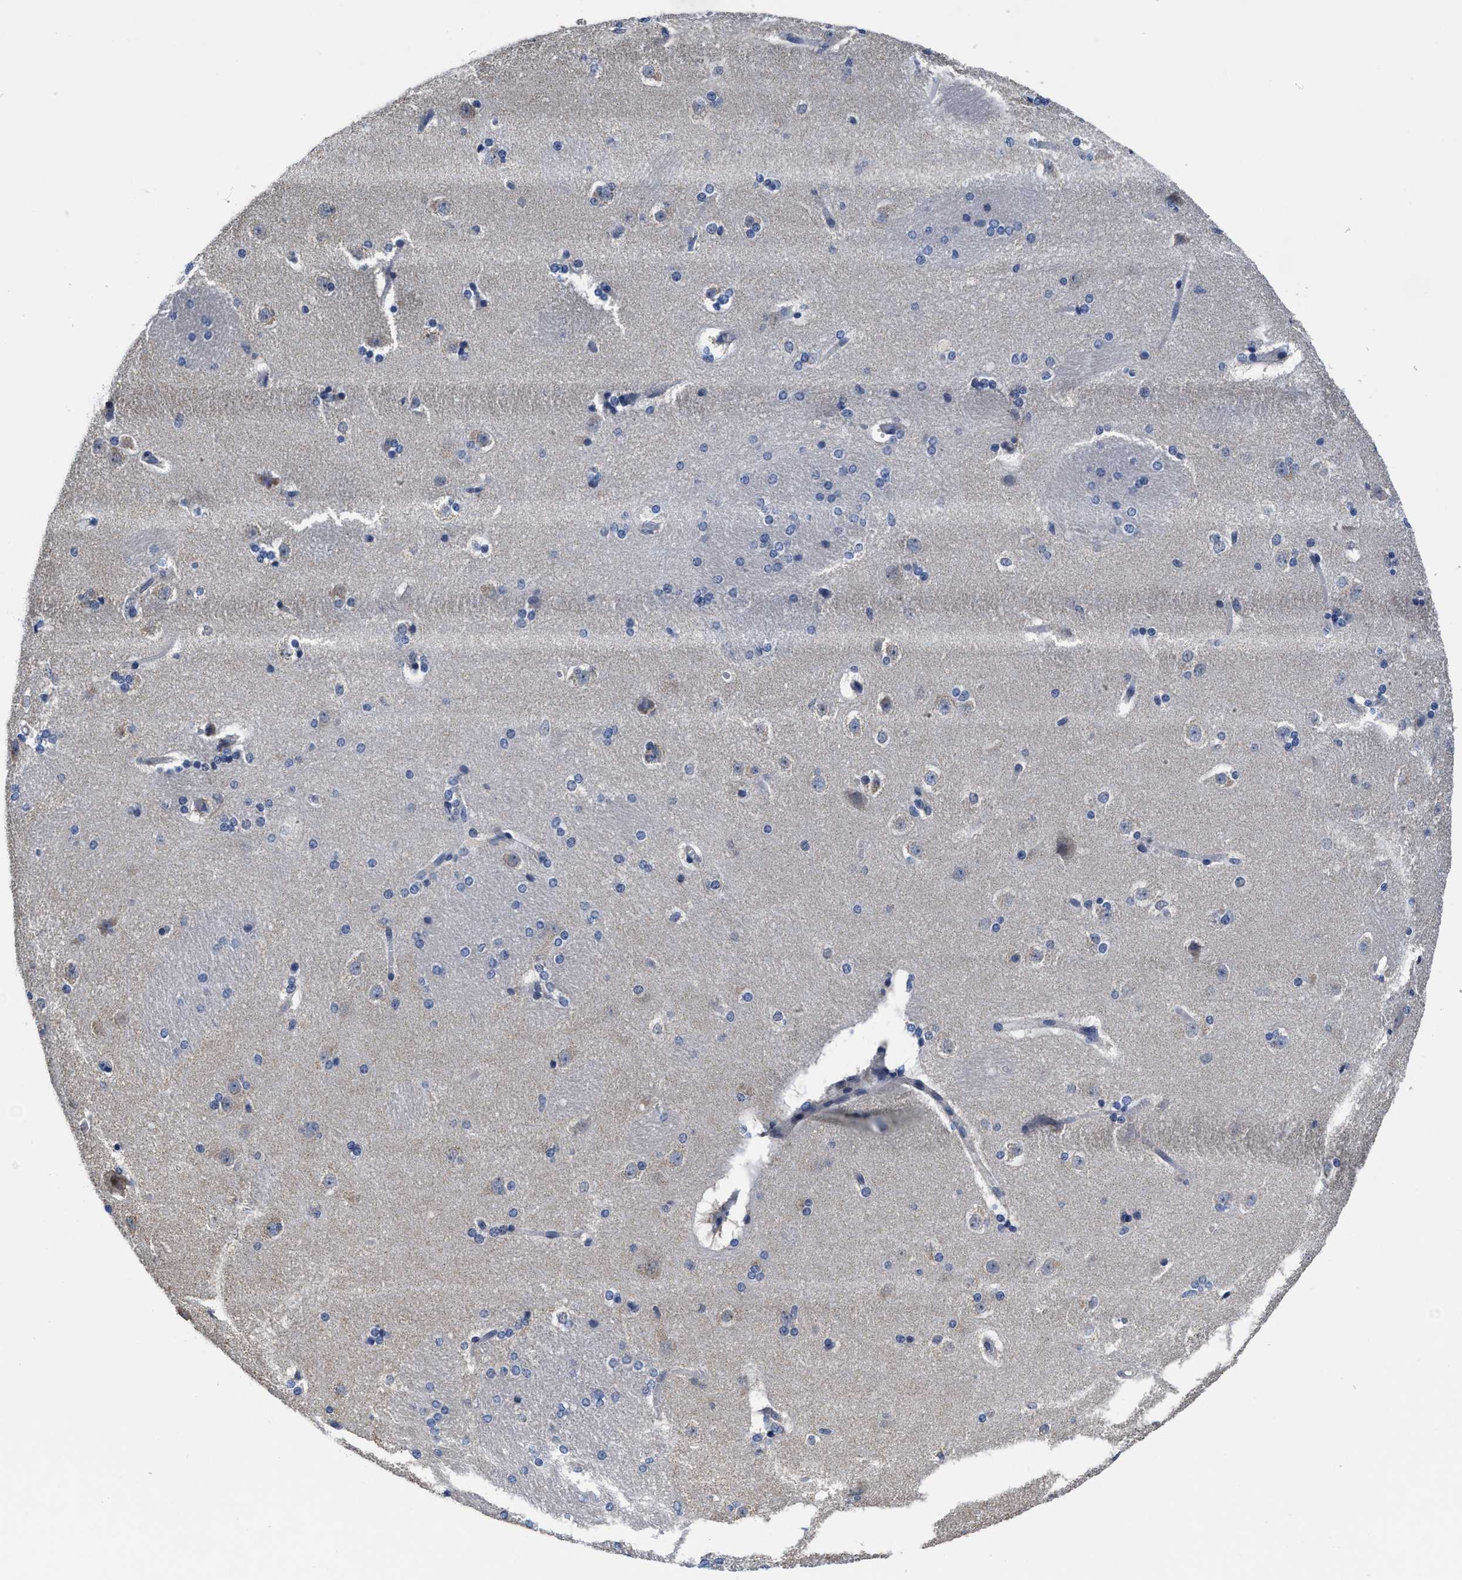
{"staining": {"intensity": "weak", "quantity": "25%-75%", "location": "cytoplasmic/membranous"}, "tissue": "caudate", "cell_type": "Glial cells", "image_type": "normal", "snomed": [{"axis": "morphology", "description": "Normal tissue, NOS"}, {"axis": "topography", "description": "Lateral ventricle wall"}], "caption": "Immunohistochemistry histopathology image of benign human caudate stained for a protein (brown), which shows low levels of weak cytoplasmic/membranous staining in approximately 25%-75% of glial cells.", "gene": "HOOK1", "patient": {"sex": "female", "age": 19}}